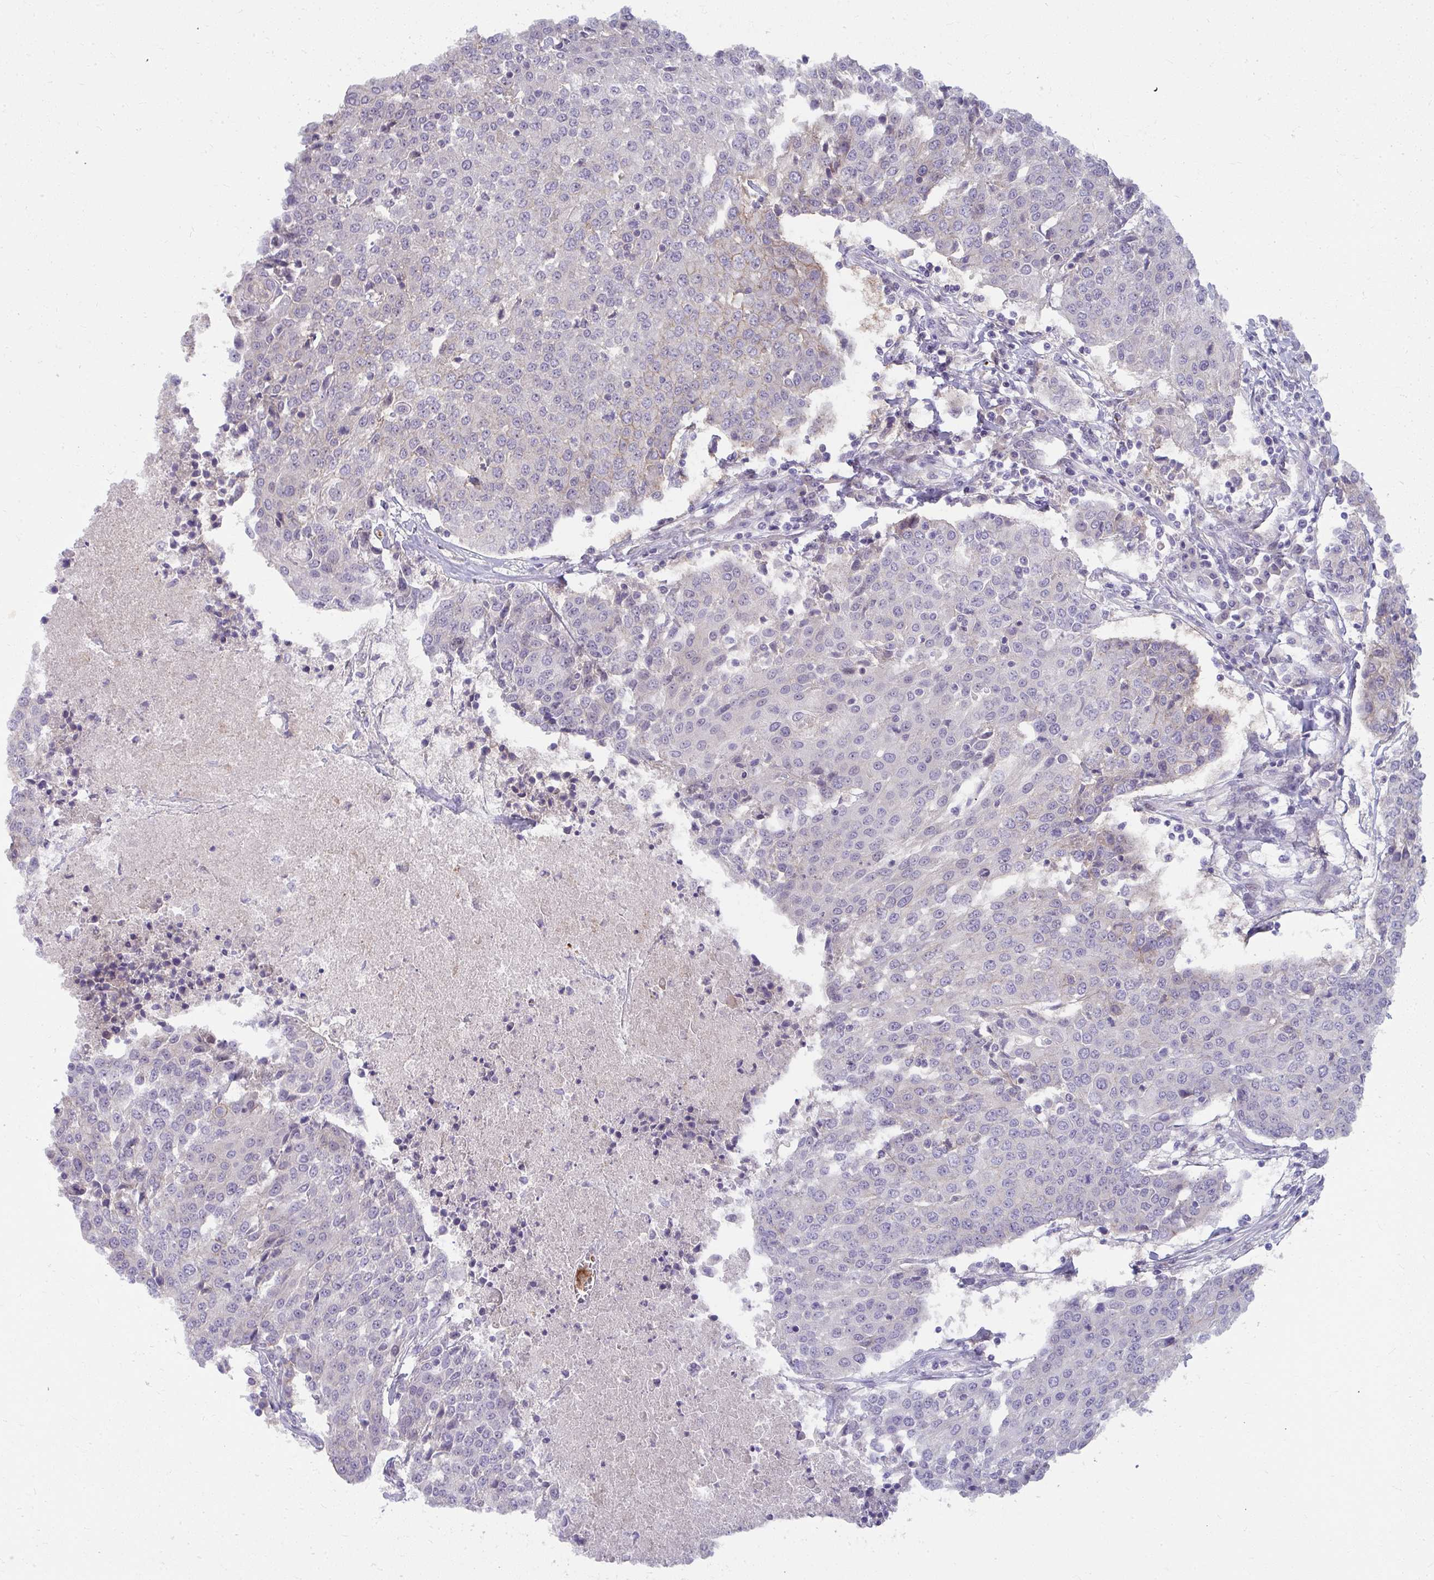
{"staining": {"intensity": "negative", "quantity": "none", "location": "none"}, "tissue": "urothelial cancer", "cell_type": "Tumor cells", "image_type": "cancer", "snomed": [{"axis": "morphology", "description": "Urothelial carcinoma, High grade"}, {"axis": "topography", "description": "Urinary bladder"}], "caption": "Immunohistochemistry (IHC) micrograph of urothelial cancer stained for a protein (brown), which reveals no expression in tumor cells.", "gene": "MUS81", "patient": {"sex": "female", "age": 85}}